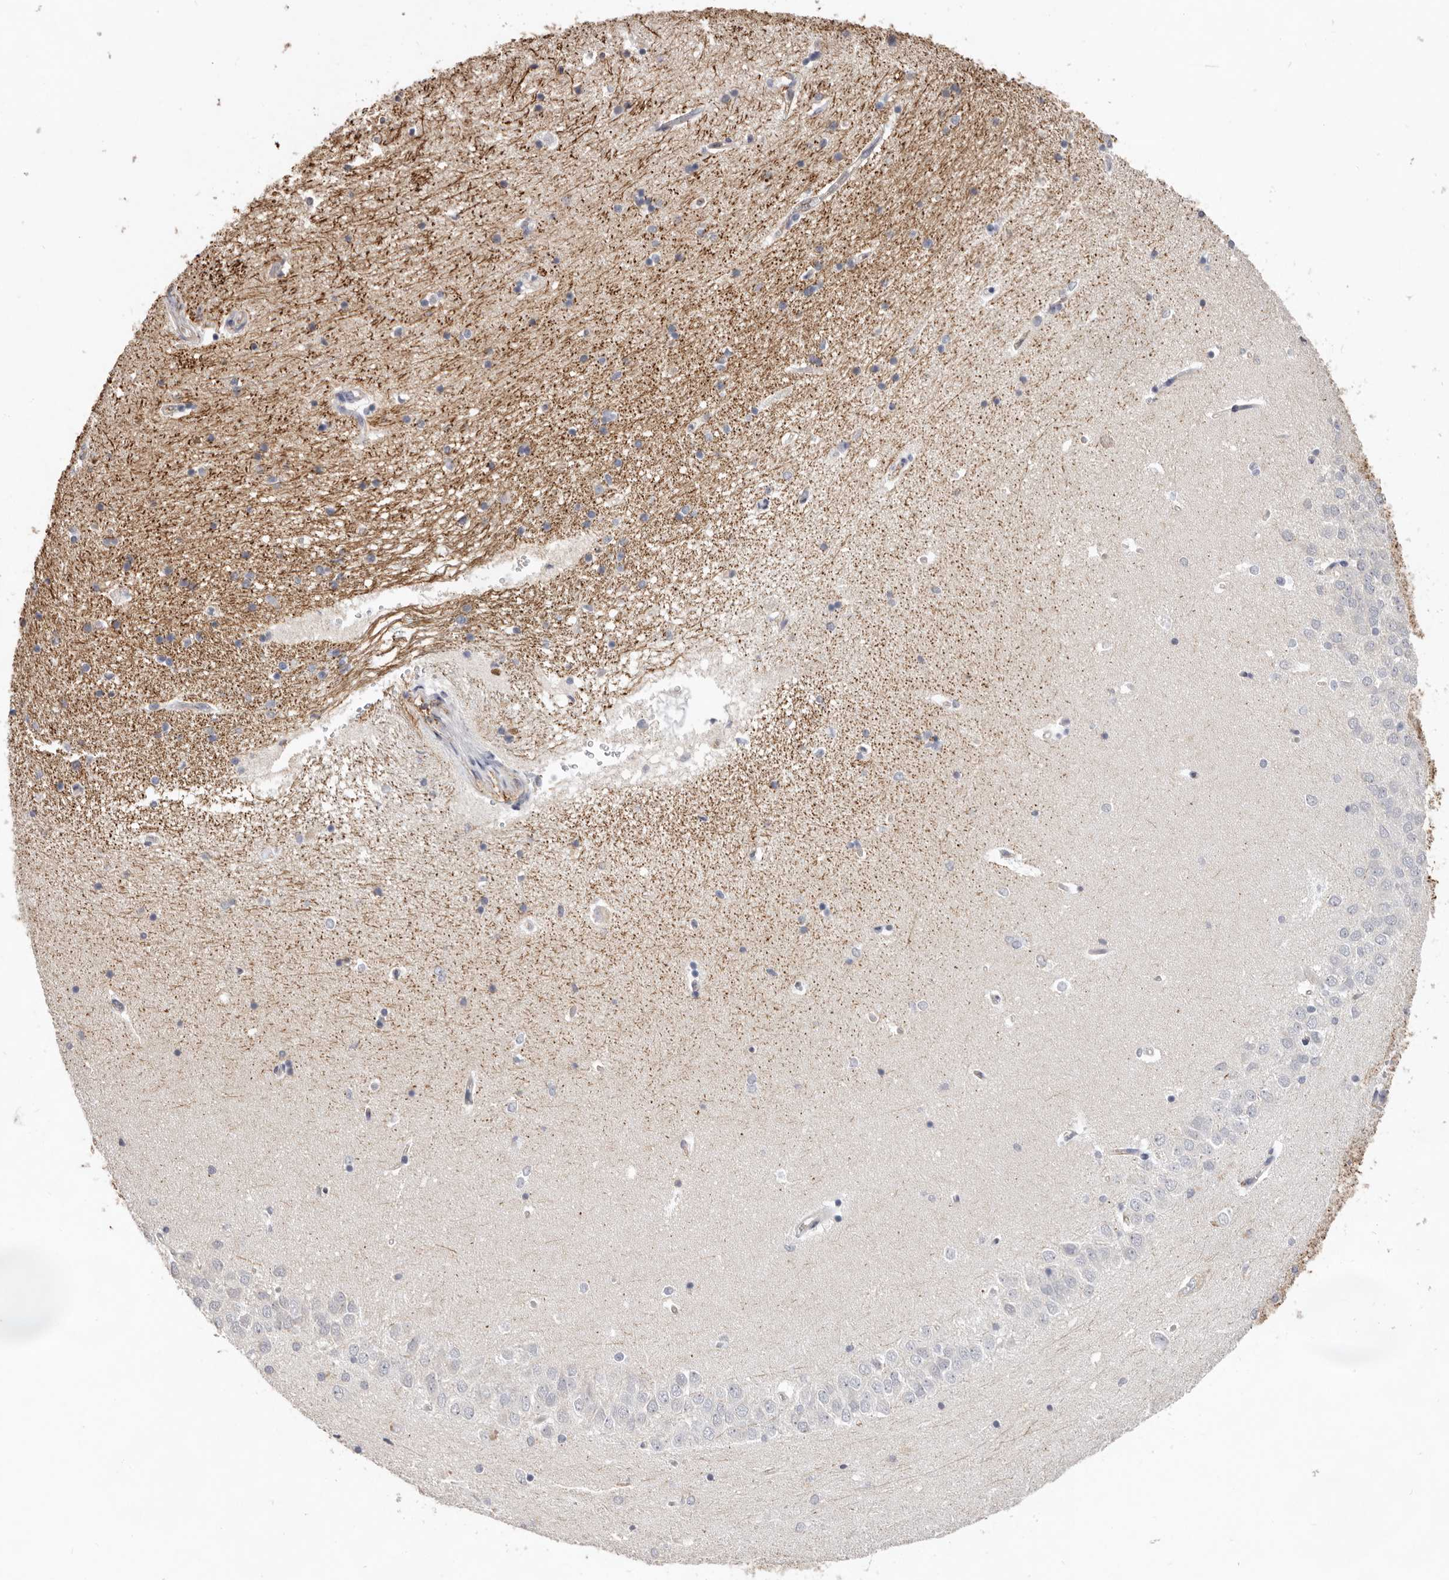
{"staining": {"intensity": "weak", "quantity": "<25%", "location": "cytoplasmic/membranous"}, "tissue": "hippocampus", "cell_type": "Glial cells", "image_type": "normal", "snomed": [{"axis": "morphology", "description": "Normal tissue, NOS"}, {"axis": "topography", "description": "Hippocampus"}], "caption": "DAB immunohistochemical staining of normal hippocampus shows no significant staining in glial cells.", "gene": "ZYG11B", "patient": {"sex": "male", "age": 45}}